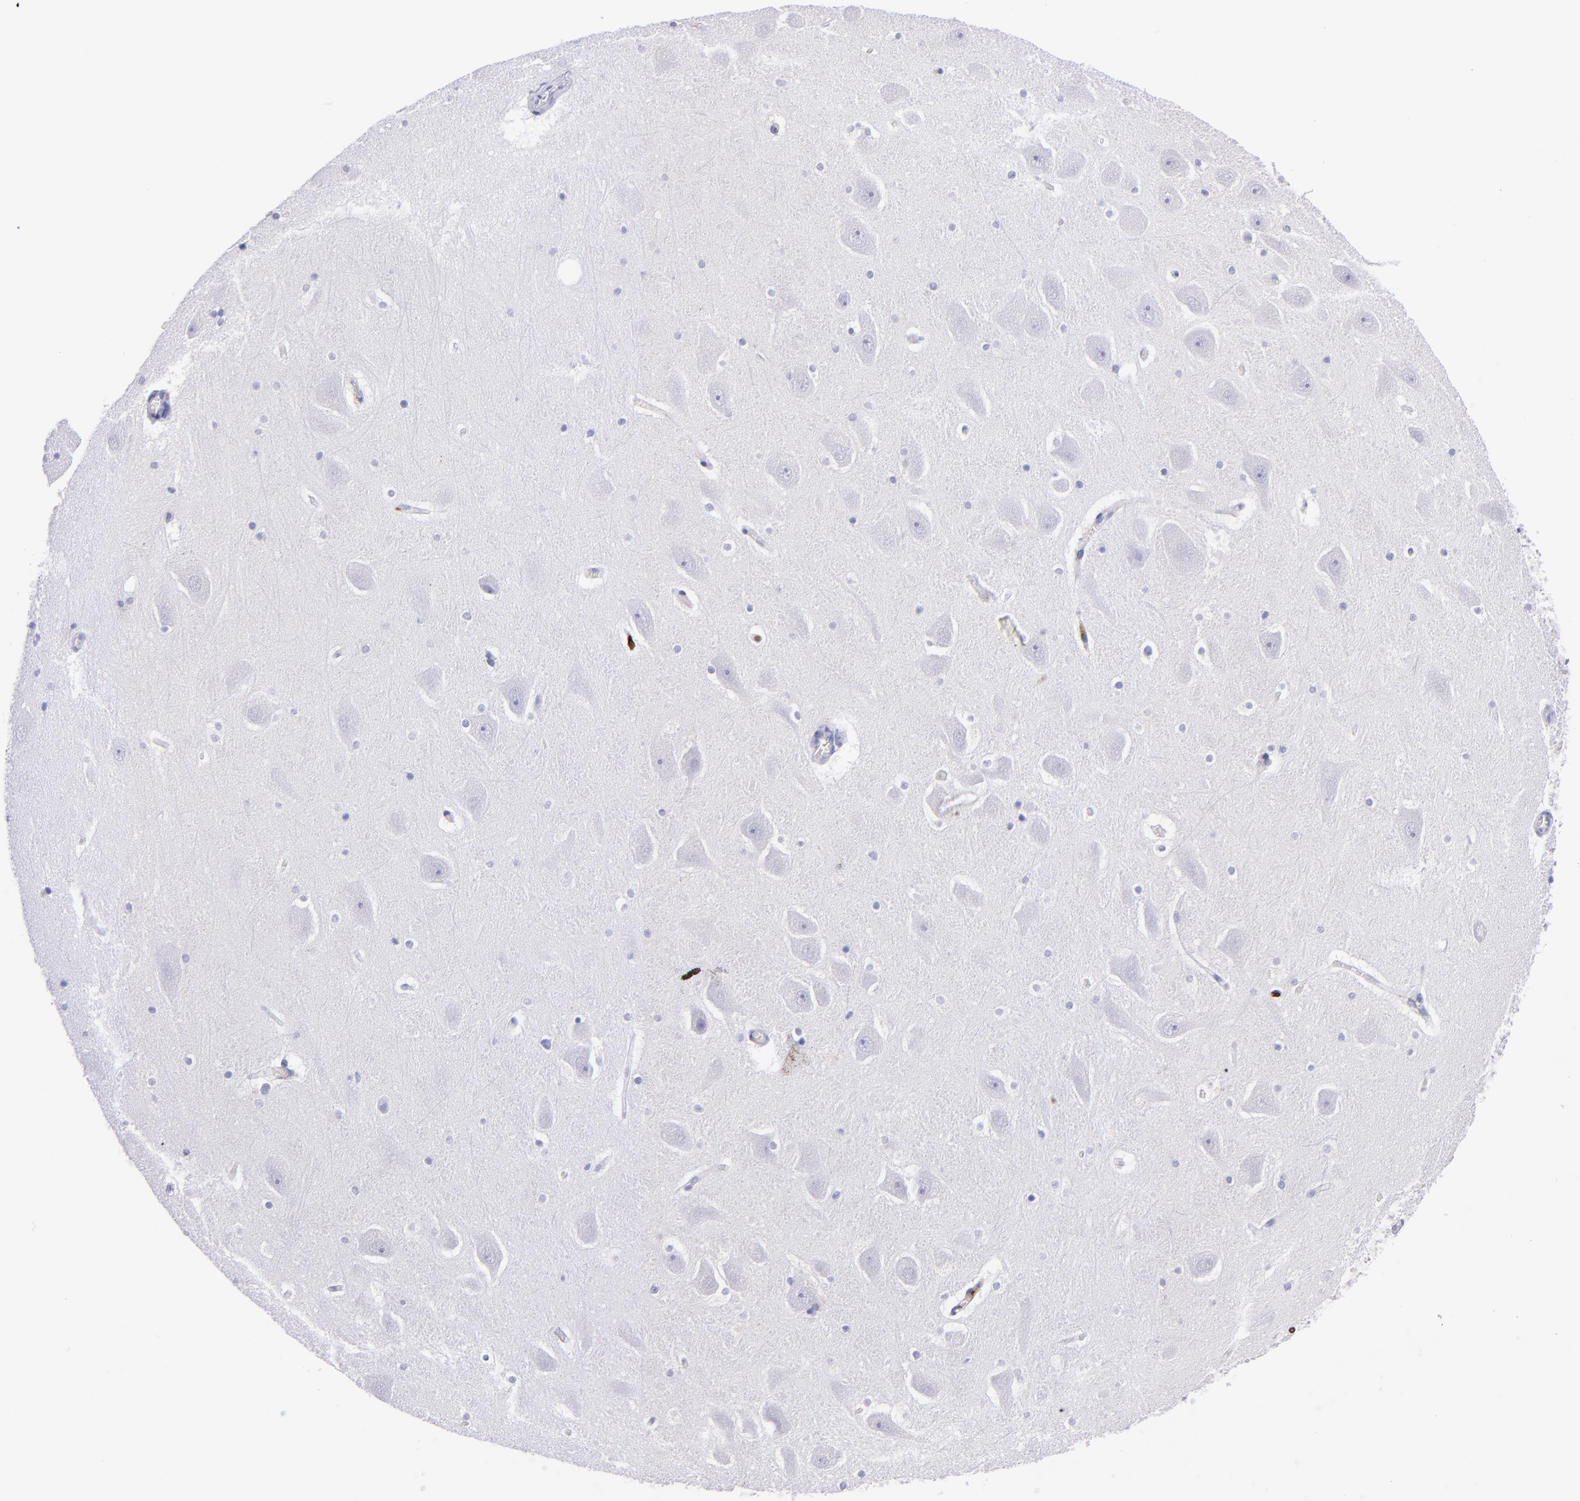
{"staining": {"intensity": "negative", "quantity": "none", "location": "none"}, "tissue": "hippocampus", "cell_type": "Glial cells", "image_type": "normal", "snomed": [{"axis": "morphology", "description": "Normal tissue, NOS"}, {"axis": "topography", "description": "Hippocampus"}], "caption": "DAB immunohistochemical staining of unremarkable hippocampus reveals no significant positivity in glial cells. Brightfield microscopy of immunohistochemistry (IHC) stained with DAB (3,3'-diaminobenzidine) (brown) and hematoxylin (blue), captured at high magnification.", "gene": "SPN", "patient": {"sex": "male", "age": 45}}